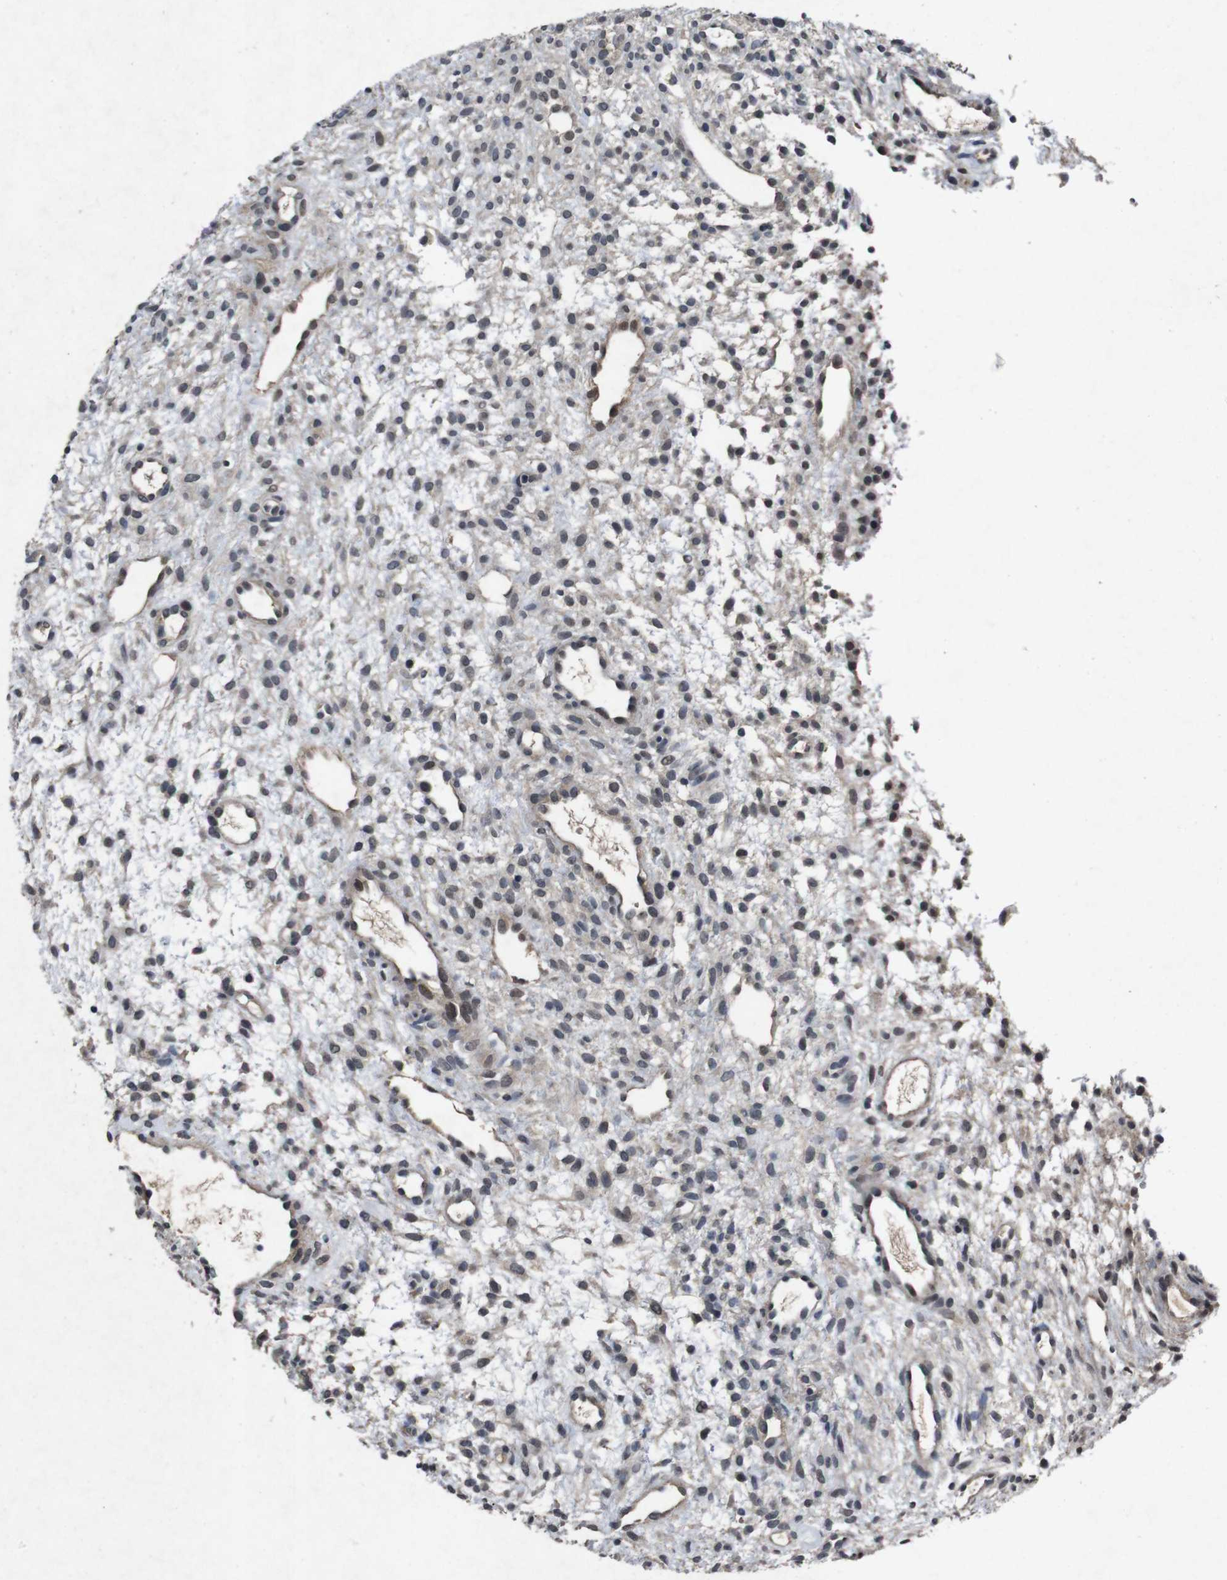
{"staining": {"intensity": "weak", "quantity": "<25%", "location": "cytoplasmic/membranous"}, "tissue": "ovary", "cell_type": "Ovarian stroma cells", "image_type": "normal", "snomed": [{"axis": "morphology", "description": "Normal tissue, NOS"}, {"axis": "morphology", "description": "Cyst, NOS"}, {"axis": "topography", "description": "Ovary"}], "caption": "The image exhibits no staining of ovarian stroma cells in unremarkable ovary. Brightfield microscopy of immunohistochemistry (IHC) stained with DAB (brown) and hematoxylin (blue), captured at high magnification.", "gene": "AKT3", "patient": {"sex": "female", "age": 18}}